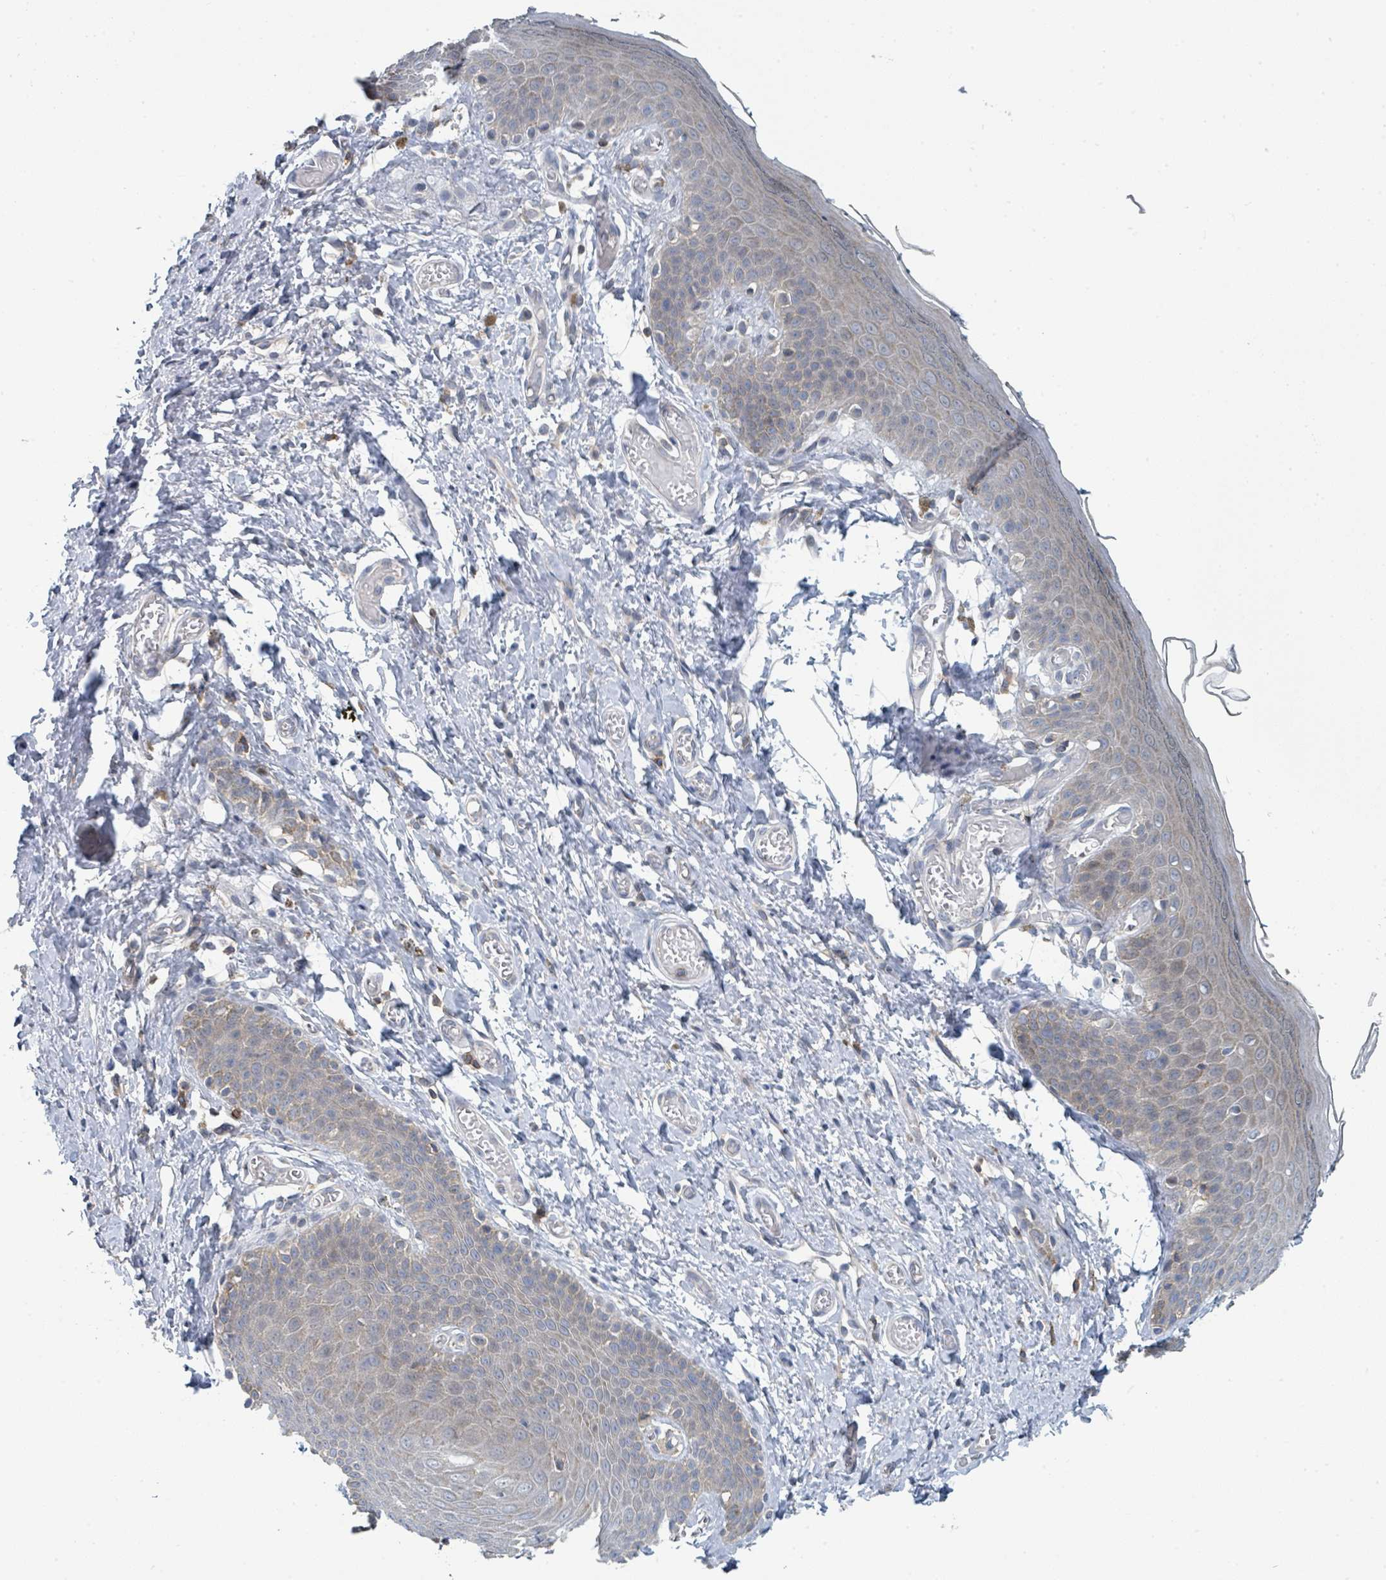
{"staining": {"intensity": "negative", "quantity": "none", "location": "none"}, "tissue": "skin", "cell_type": "Epidermal cells", "image_type": "normal", "snomed": [{"axis": "morphology", "description": "Normal tissue, NOS"}, {"axis": "topography", "description": "Anal"}], "caption": "Photomicrograph shows no significant protein positivity in epidermal cells of normal skin. (Brightfield microscopy of DAB (3,3'-diaminobenzidine) immunohistochemistry at high magnification).", "gene": "LRRC42", "patient": {"sex": "female", "age": 40}}